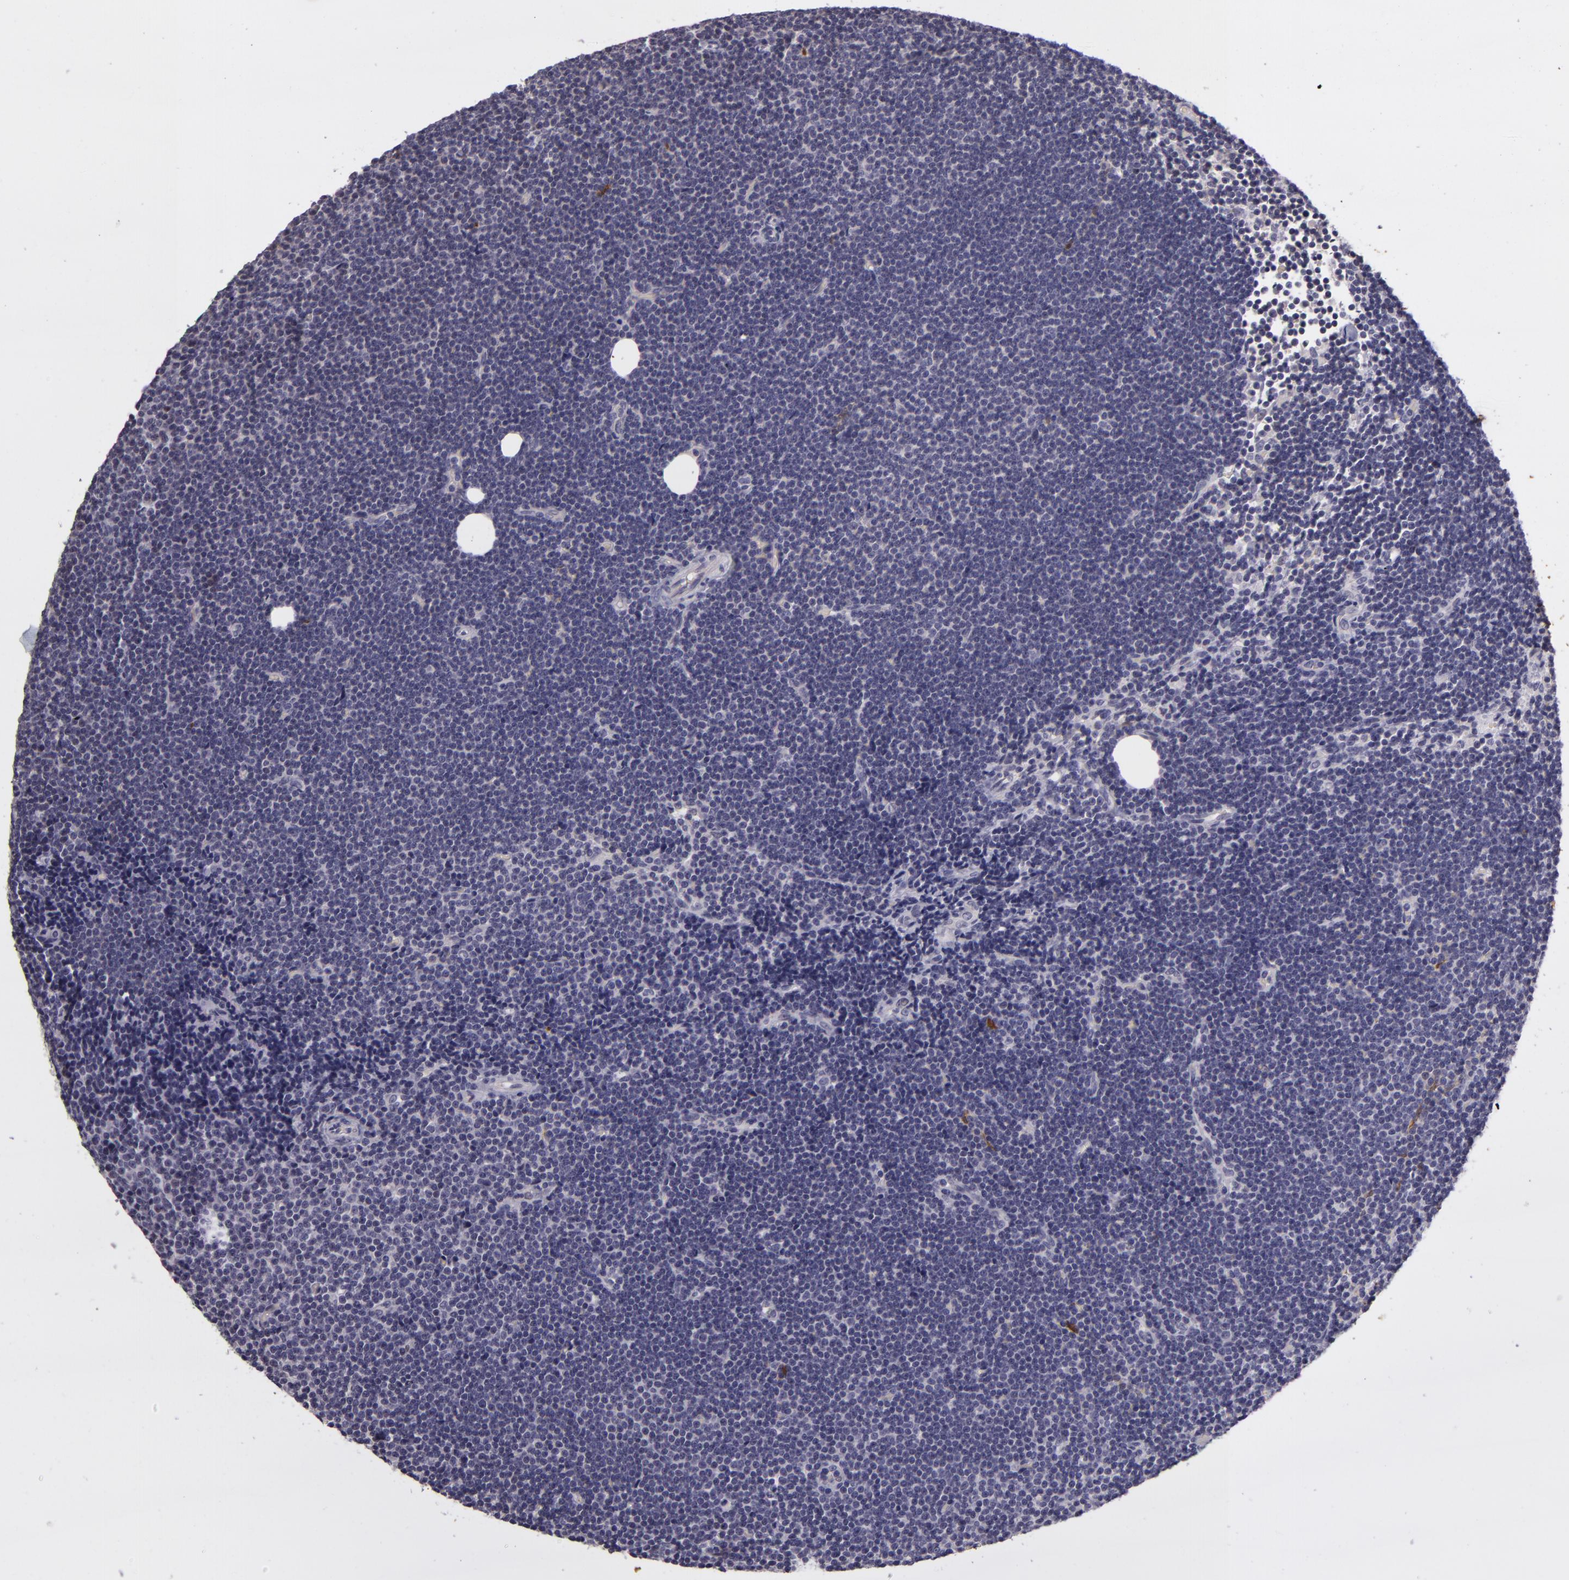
{"staining": {"intensity": "negative", "quantity": "none", "location": "none"}, "tissue": "lymphoma", "cell_type": "Tumor cells", "image_type": "cancer", "snomed": [{"axis": "morphology", "description": "Malignant lymphoma, non-Hodgkin's type, Low grade"}, {"axis": "topography", "description": "Lymph node"}], "caption": "Image shows no protein staining in tumor cells of malignant lymphoma, non-Hodgkin's type (low-grade) tissue.", "gene": "SNCB", "patient": {"sex": "female", "age": 73}}